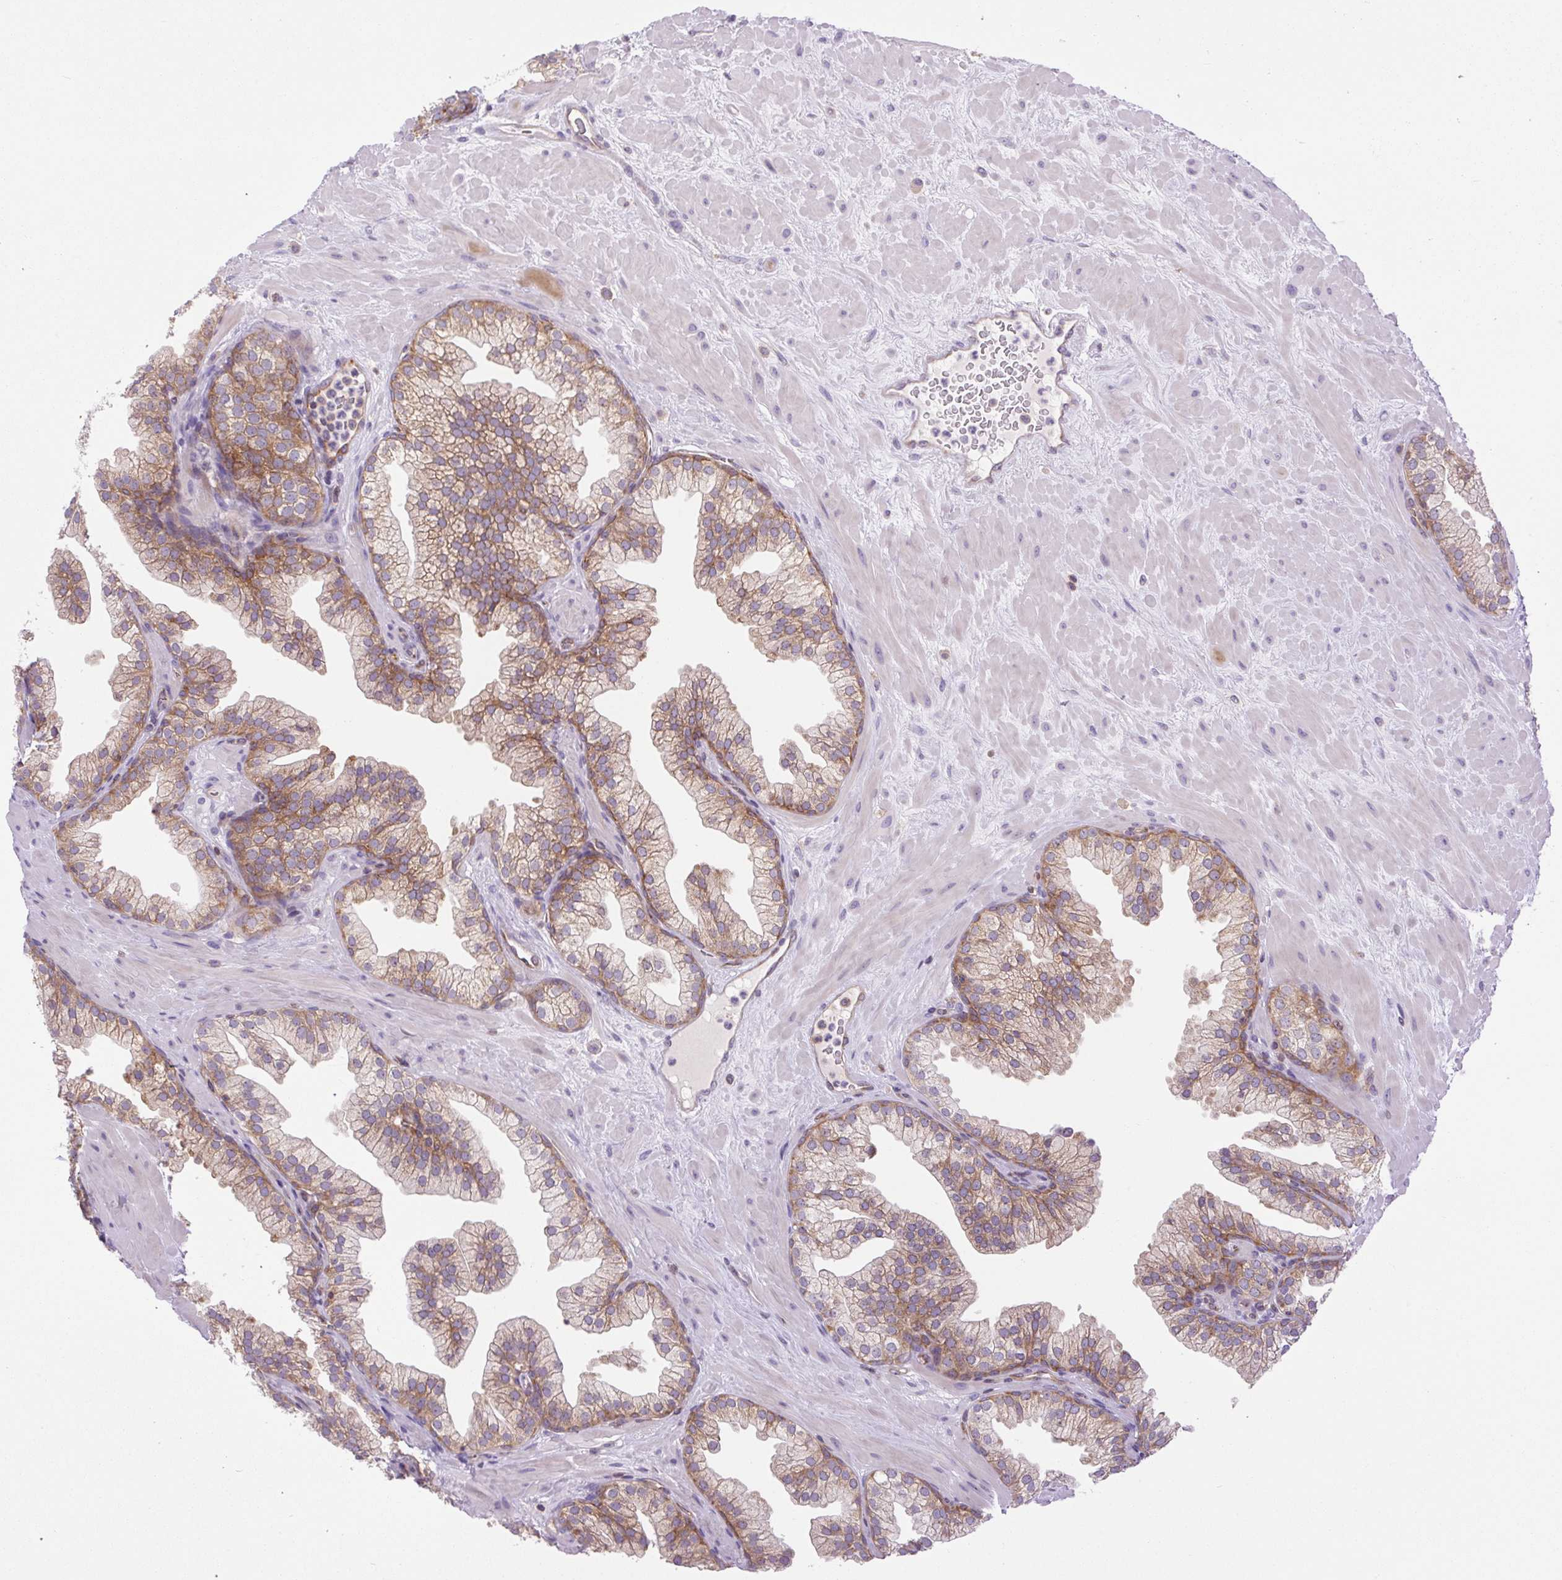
{"staining": {"intensity": "moderate", "quantity": "25%-75%", "location": "cytoplasmic/membranous"}, "tissue": "prostate", "cell_type": "Glandular cells", "image_type": "normal", "snomed": [{"axis": "morphology", "description": "Normal tissue, NOS"}, {"axis": "topography", "description": "Prostate"}, {"axis": "topography", "description": "Peripheral nerve tissue"}], "caption": "A medium amount of moderate cytoplasmic/membranous expression is present in approximately 25%-75% of glandular cells in normal prostate.", "gene": "MINK1", "patient": {"sex": "male", "age": 61}}